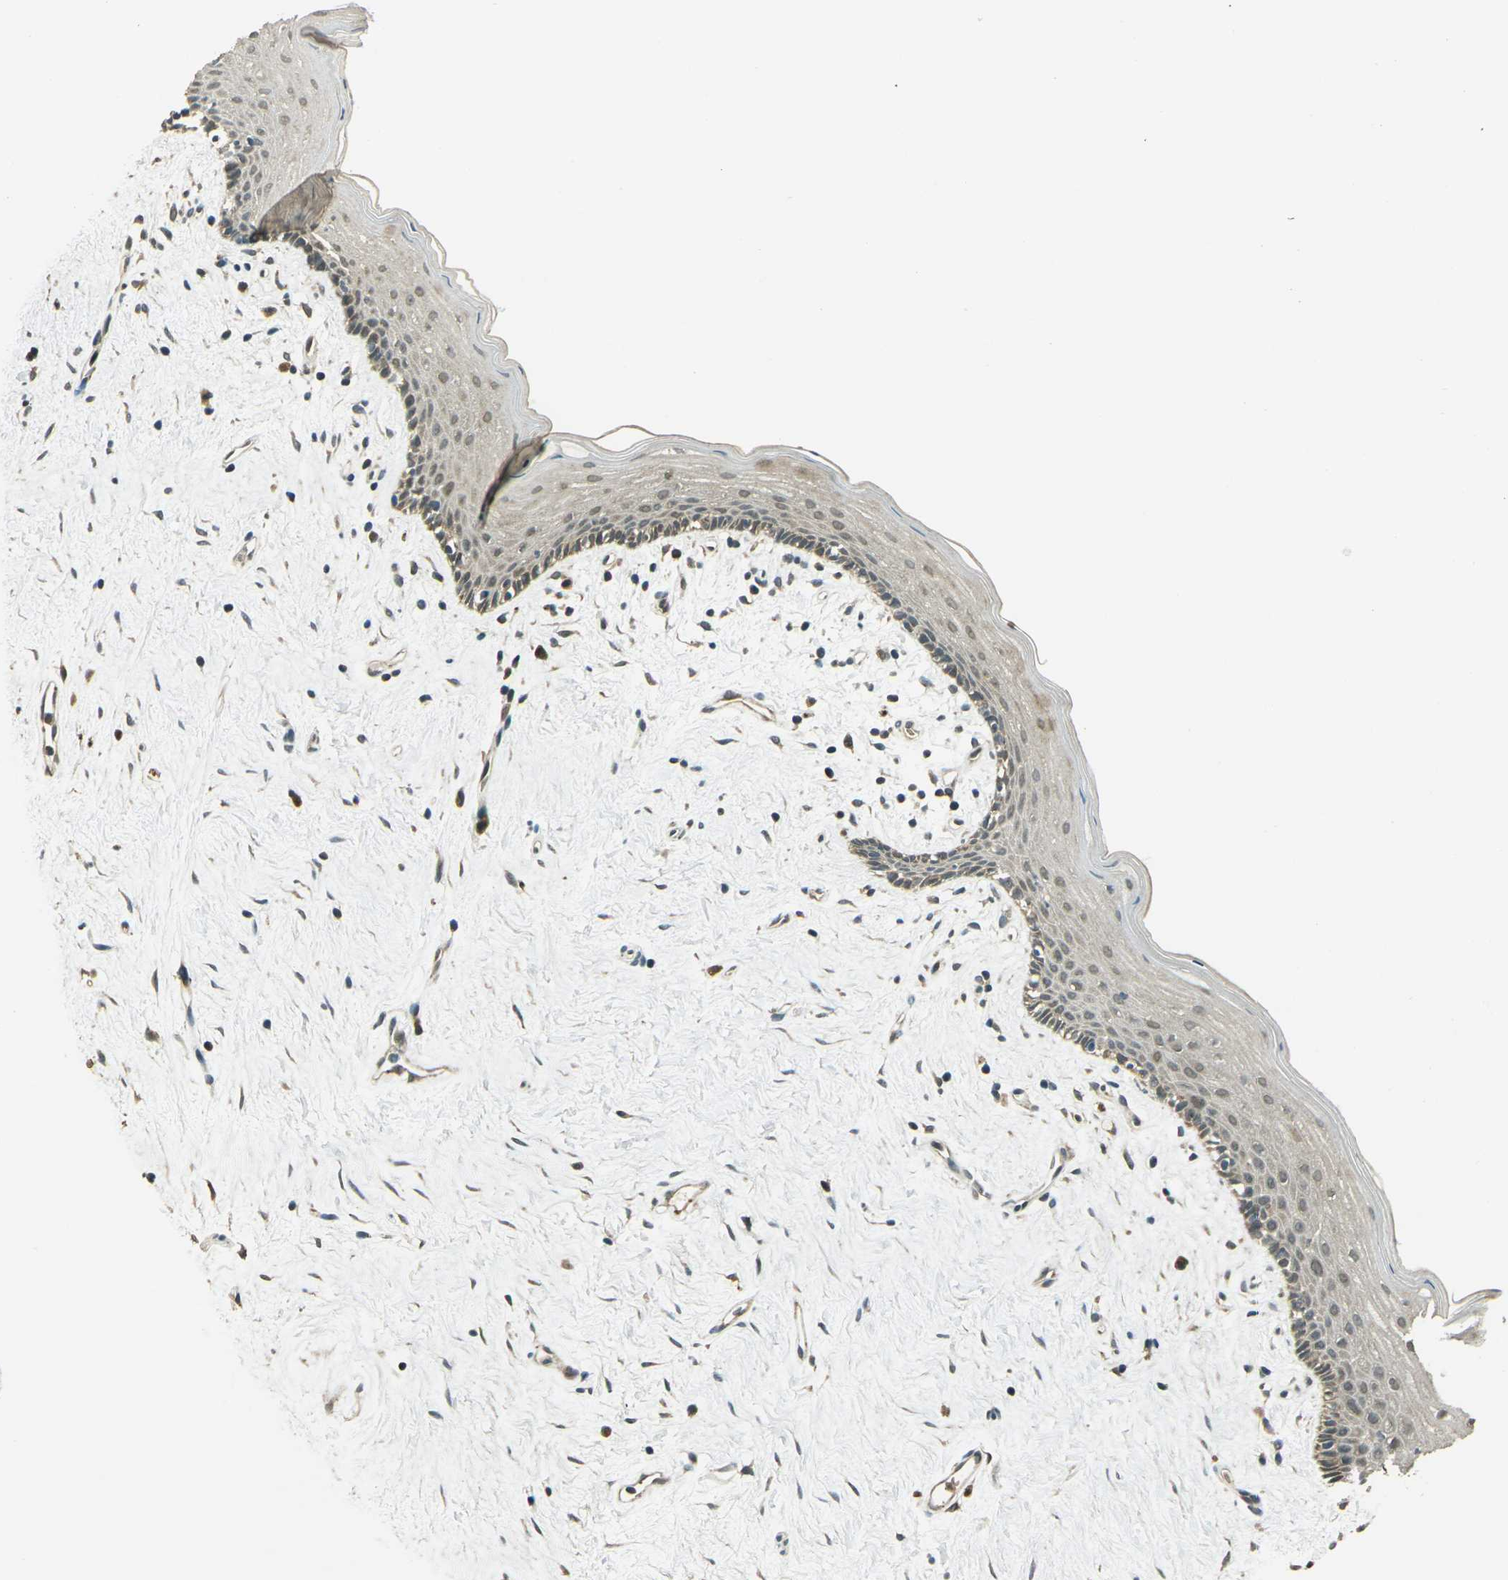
{"staining": {"intensity": "moderate", "quantity": "<25%", "location": "cytoplasmic/membranous"}, "tissue": "vagina", "cell_type": "Squamous epithelial cells", "image_type": "normal", "snomed": [{"axis": "morphology", "description": "Normal tissue, NOS"}, {"axis": "topography", "description": "Vagina"}], "caption": "Immunohistochemical staining of normal human vagina shows moderate cytoplasmic/membranous protein staining in about <25% of squamous epithelial cells. (IHC, brightfield microscopy, high magnification).", "gene": "TOR1A", "patient": {"sex": "female", "age": 44}}